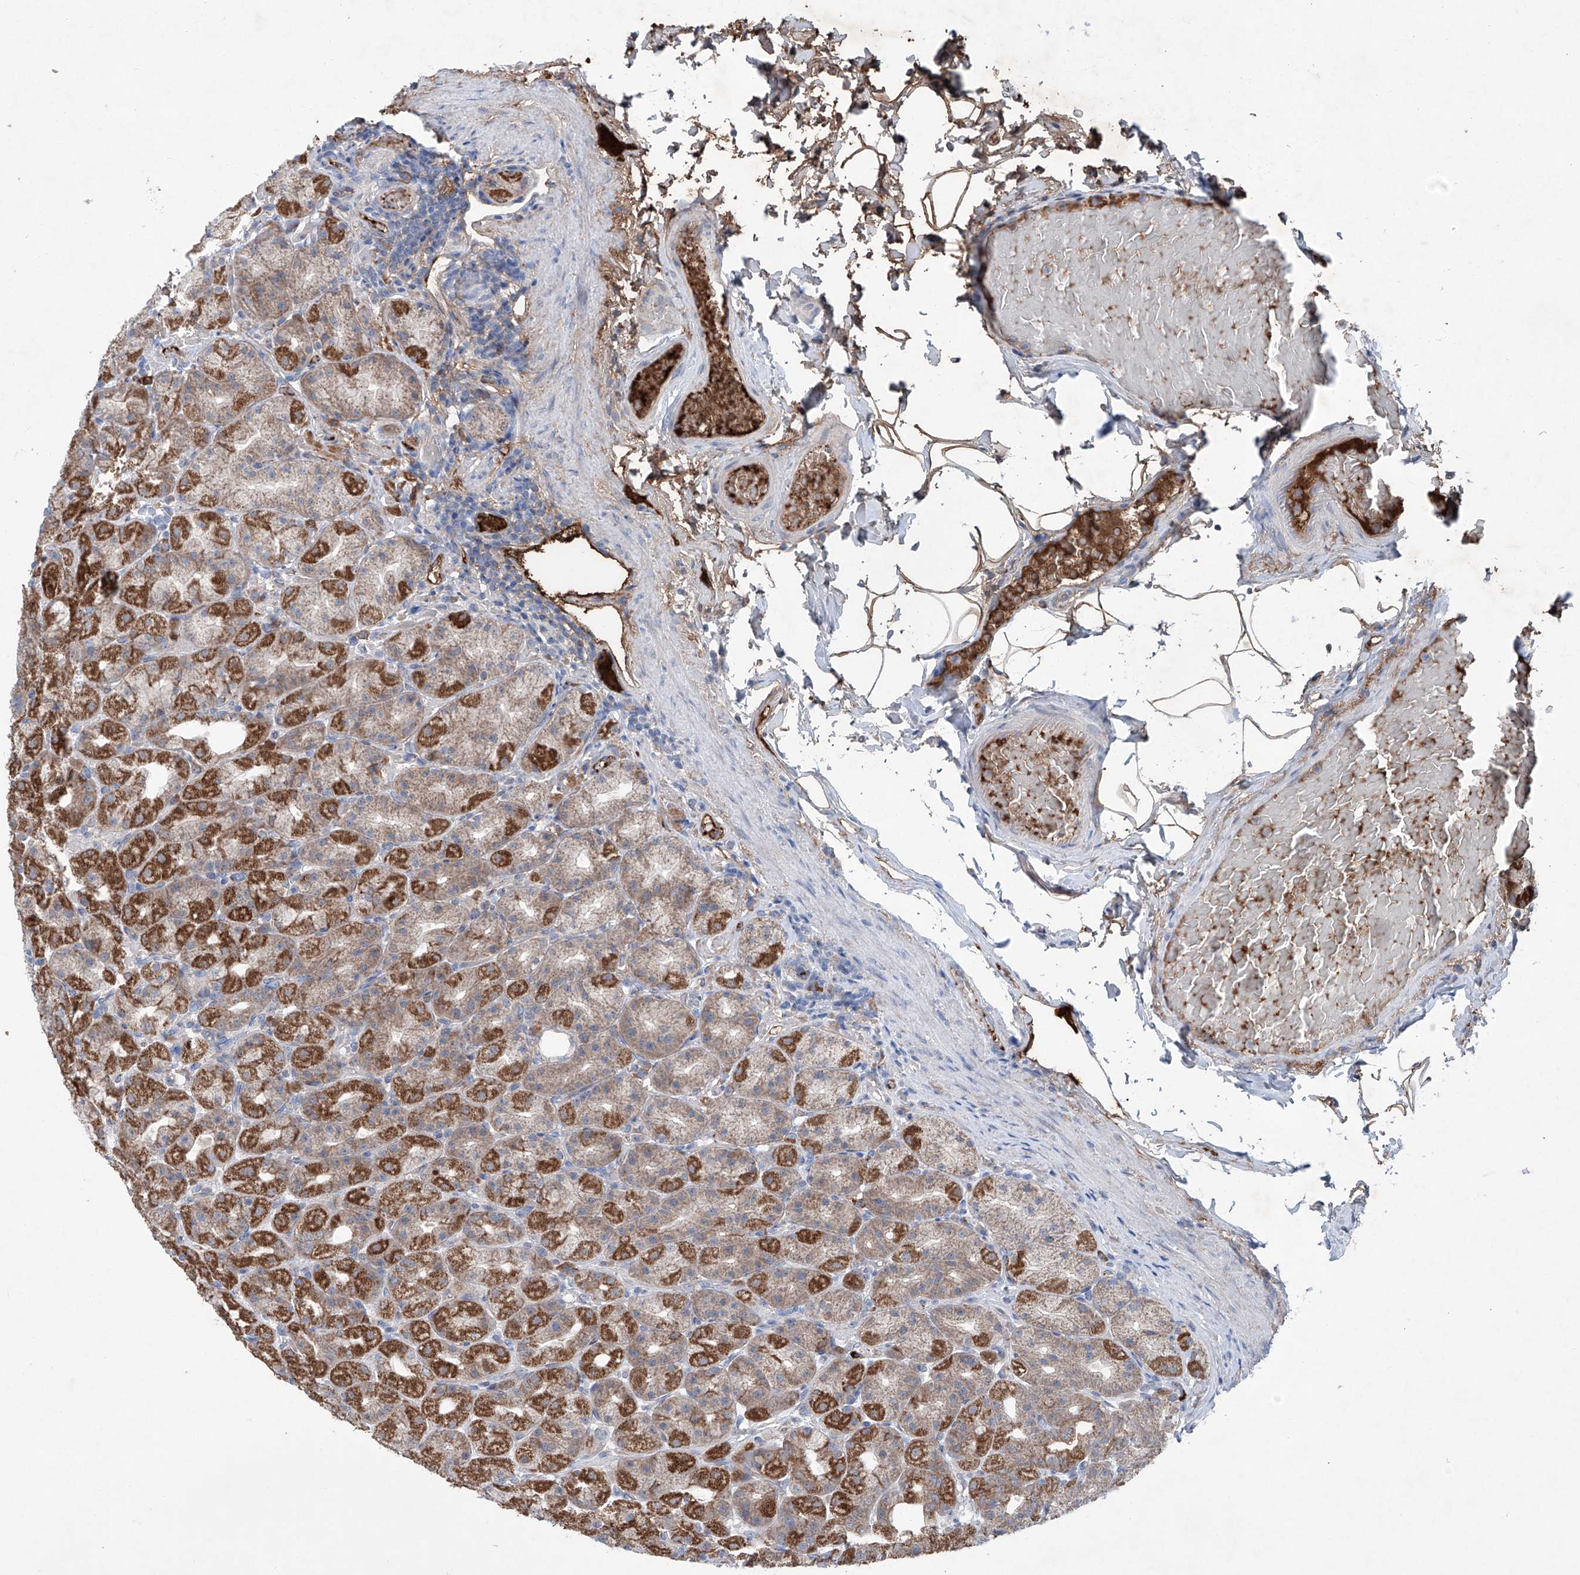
{"staining": {"intensity": "strong", "quantity": ">75%", "location": "cytoplasmic/membranous"}, "tissue": "stomach", "cell_type": "Glandular cells", "image_type": "normal", "snomed": [{"axis": "morphology", "description": "Normal tissue, NOS"}, {"axis": "topography", "description": "Stomach, upper"}], "caption": "Normal stomach reveals strong cytoplasmic/membranous staining in about >75% of glandular cells.", "gene": "SIX4", "patient": {"sex": "male", "age": 68}}